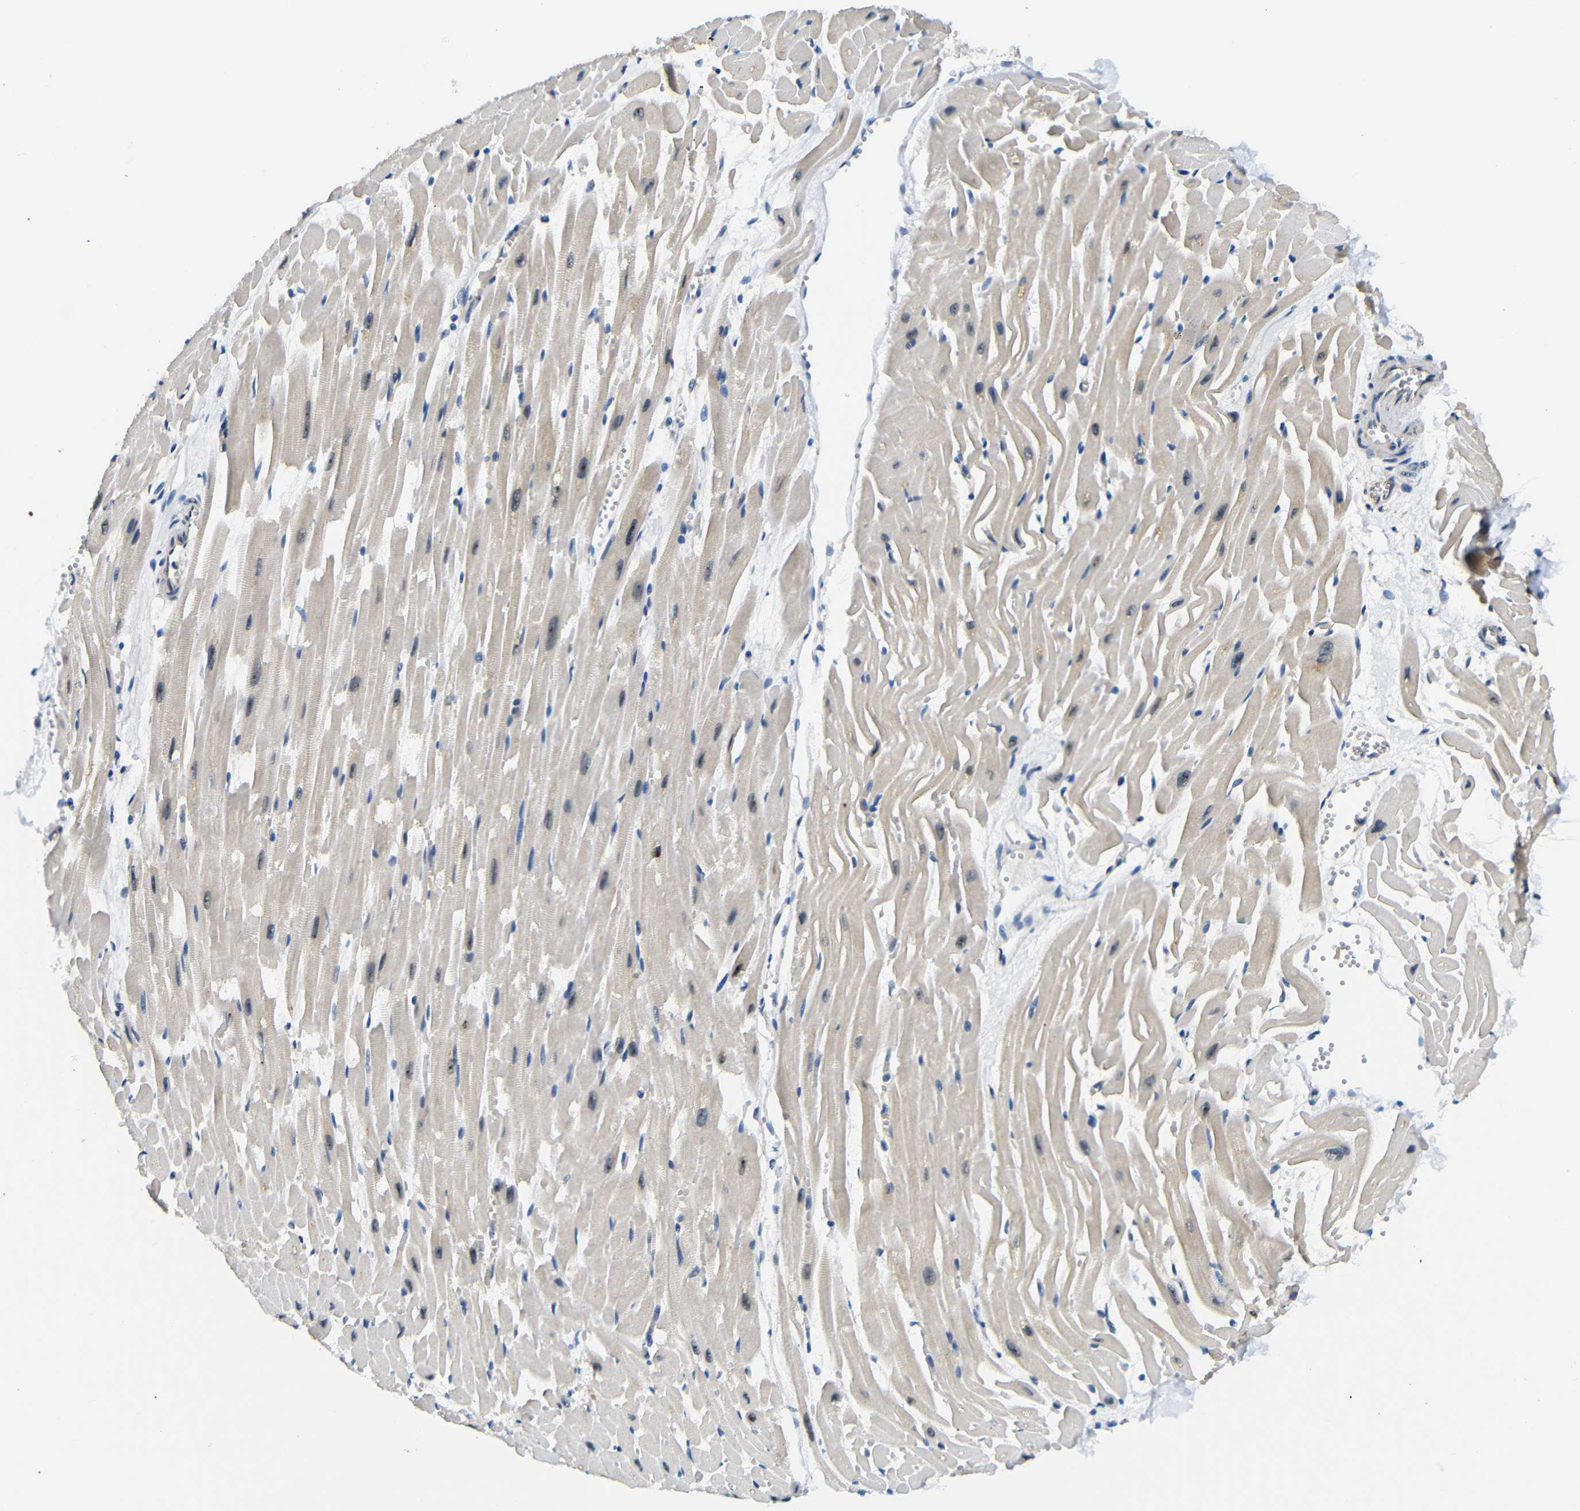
{"staining": {"intensity": "moderate", "quantity": "25%-75%", "location": "cytoplasmic/membranous,nuclear"}, "tissue": "heart muscle", "cell_type": "Cardiomyocytes", "image_type": "normal", "snomed": [{"axis": "morphology", "description": "Normal tissue, NOS"}, {"axis": "topography", "description": "Heart"}], "caption": "There is medium levels of moderate cytoplasmic/membranous,nuclear staining in cardiomyocytes of benign heart muscle, as demonstrated by immunohistochemical staining (brown color).", "gene": "PARN", "patient": {"sex": "female", "age": 19}}